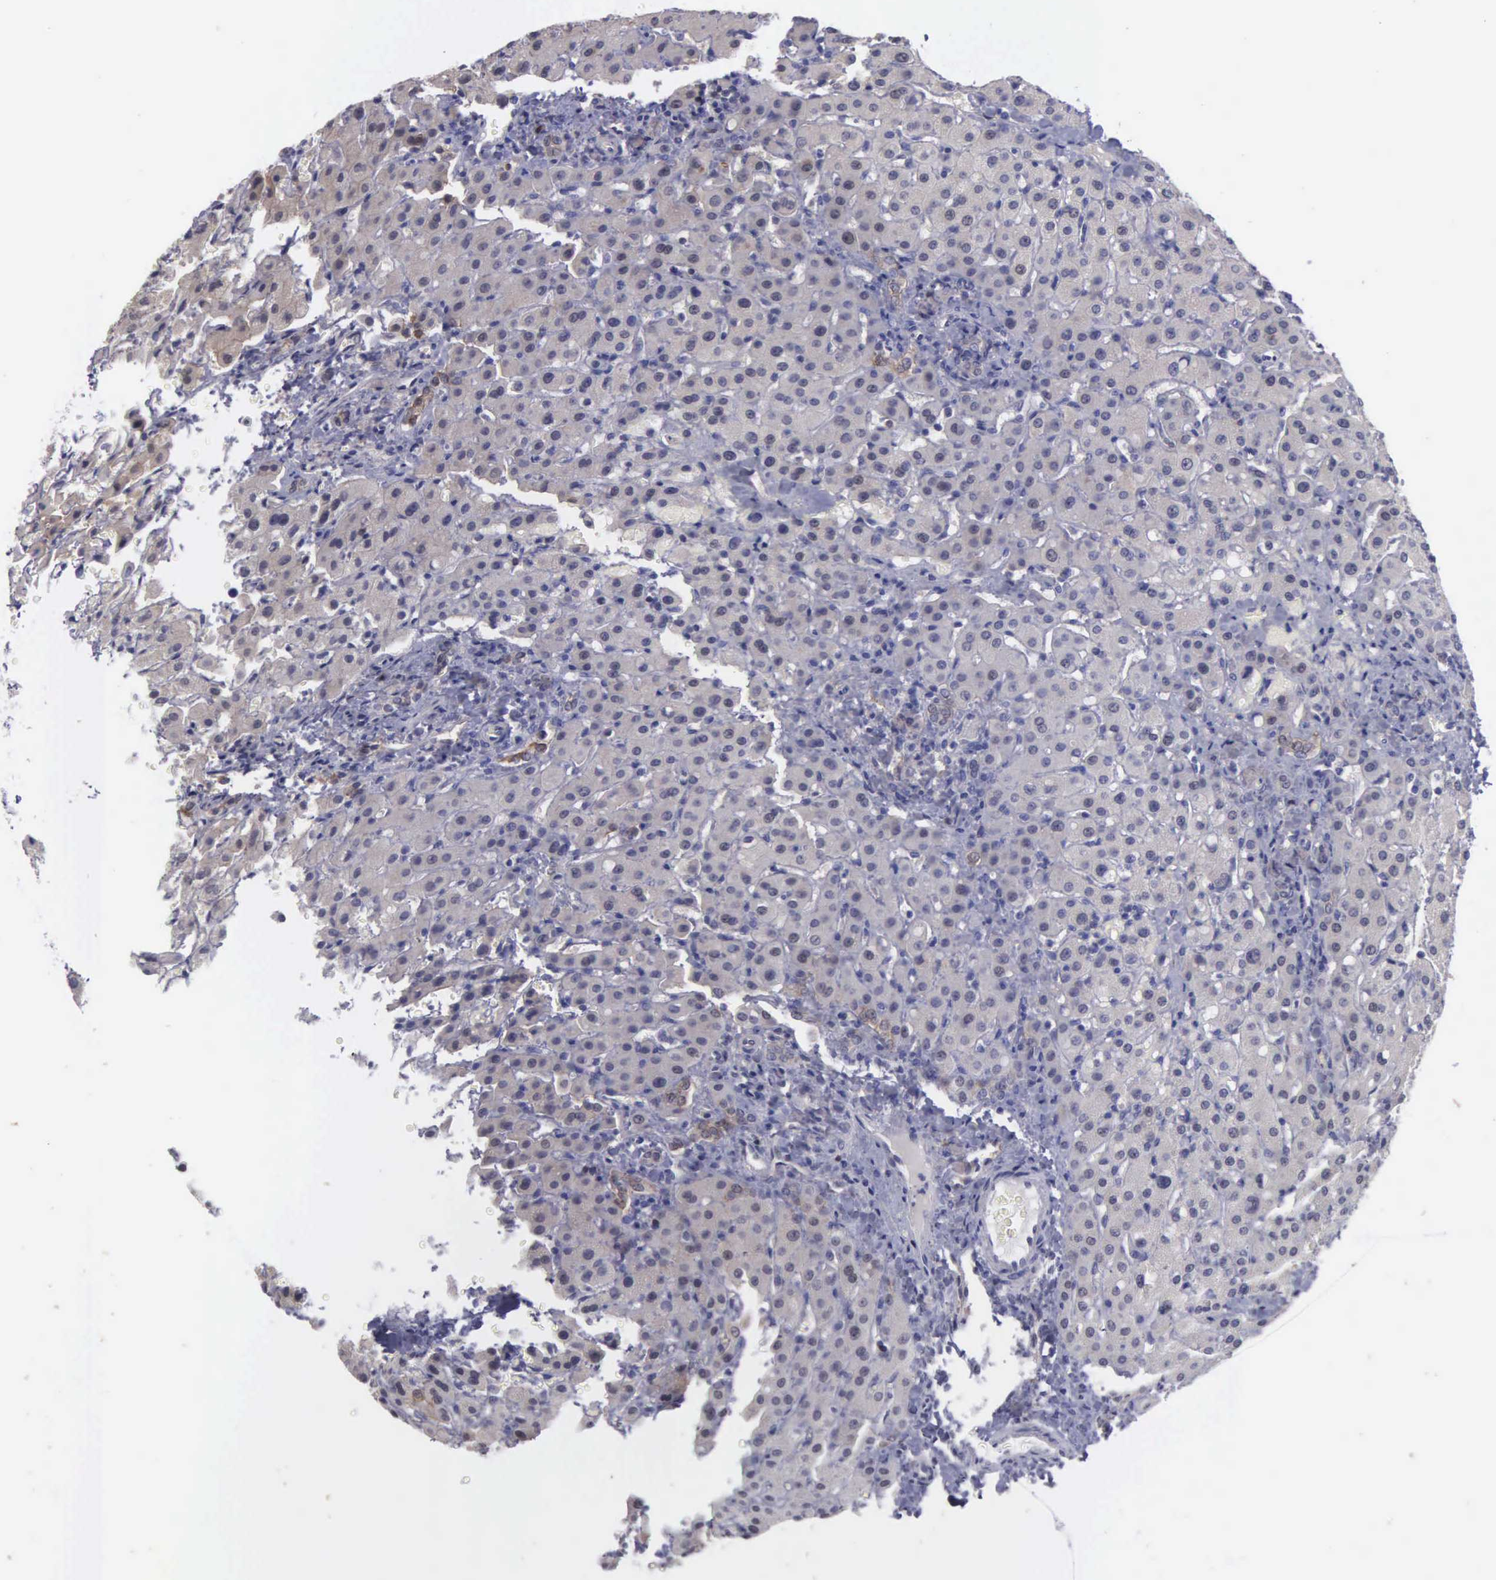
{"staining": {"intensity": "negative", "quantity": "none", "location": "none"}, "tissue": "liver", "cell_type": "Cholangiocytes", "image_type": "normal", "snomed": [{"axis": "morphology", "description": "Normal tissue, NOS"}, {"axis": "topography", "description": "Liver"}], "caption": "The image shows no significant expression in cholangiocytes of liver. (DAB (3,3'-diaminobenzidine) IHC with hematoxylin counter stain).", "gene": "MICAL3", "patient": {"sex": "female", "age": 27}}